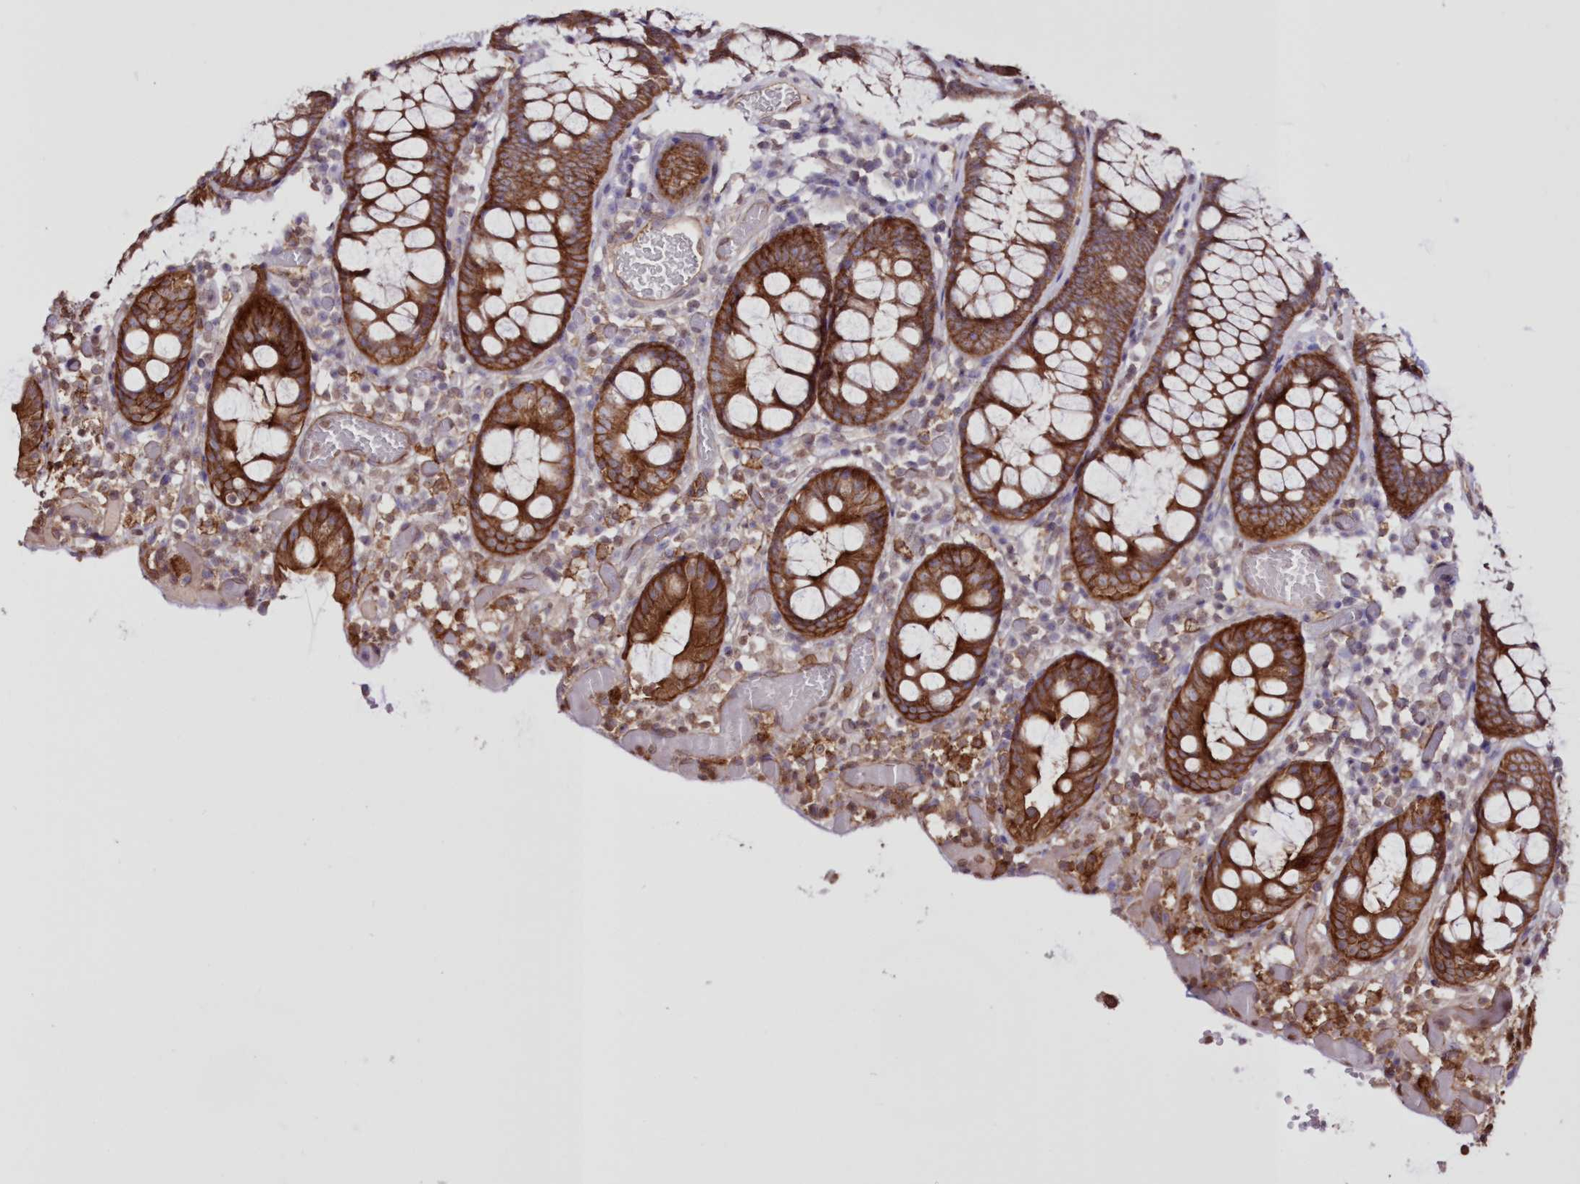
{"staining": {"intensity": "moderate", "quantity": ">75%", "location": "cytoplasmic/membranous"}, "tissue": "colon", "cell_type": "Endothelial cells", "image_type": "normal", "snomed": [{"axis": "morphology", "description": "Normal tissue, NOS"}, {"axis": "topography", "description": "Colon"}], "caption": "Moderate cytoplasmic/membranous positivity is appreciated in approximately >75% of endothelial cells in normal colon. (DAB (3,3'-diaminobenzidine) IHC, brown staining for protein, blue staining for nuclei).", "gene": "FCHO2", "patient": {"sex": "male", "age": 14}}